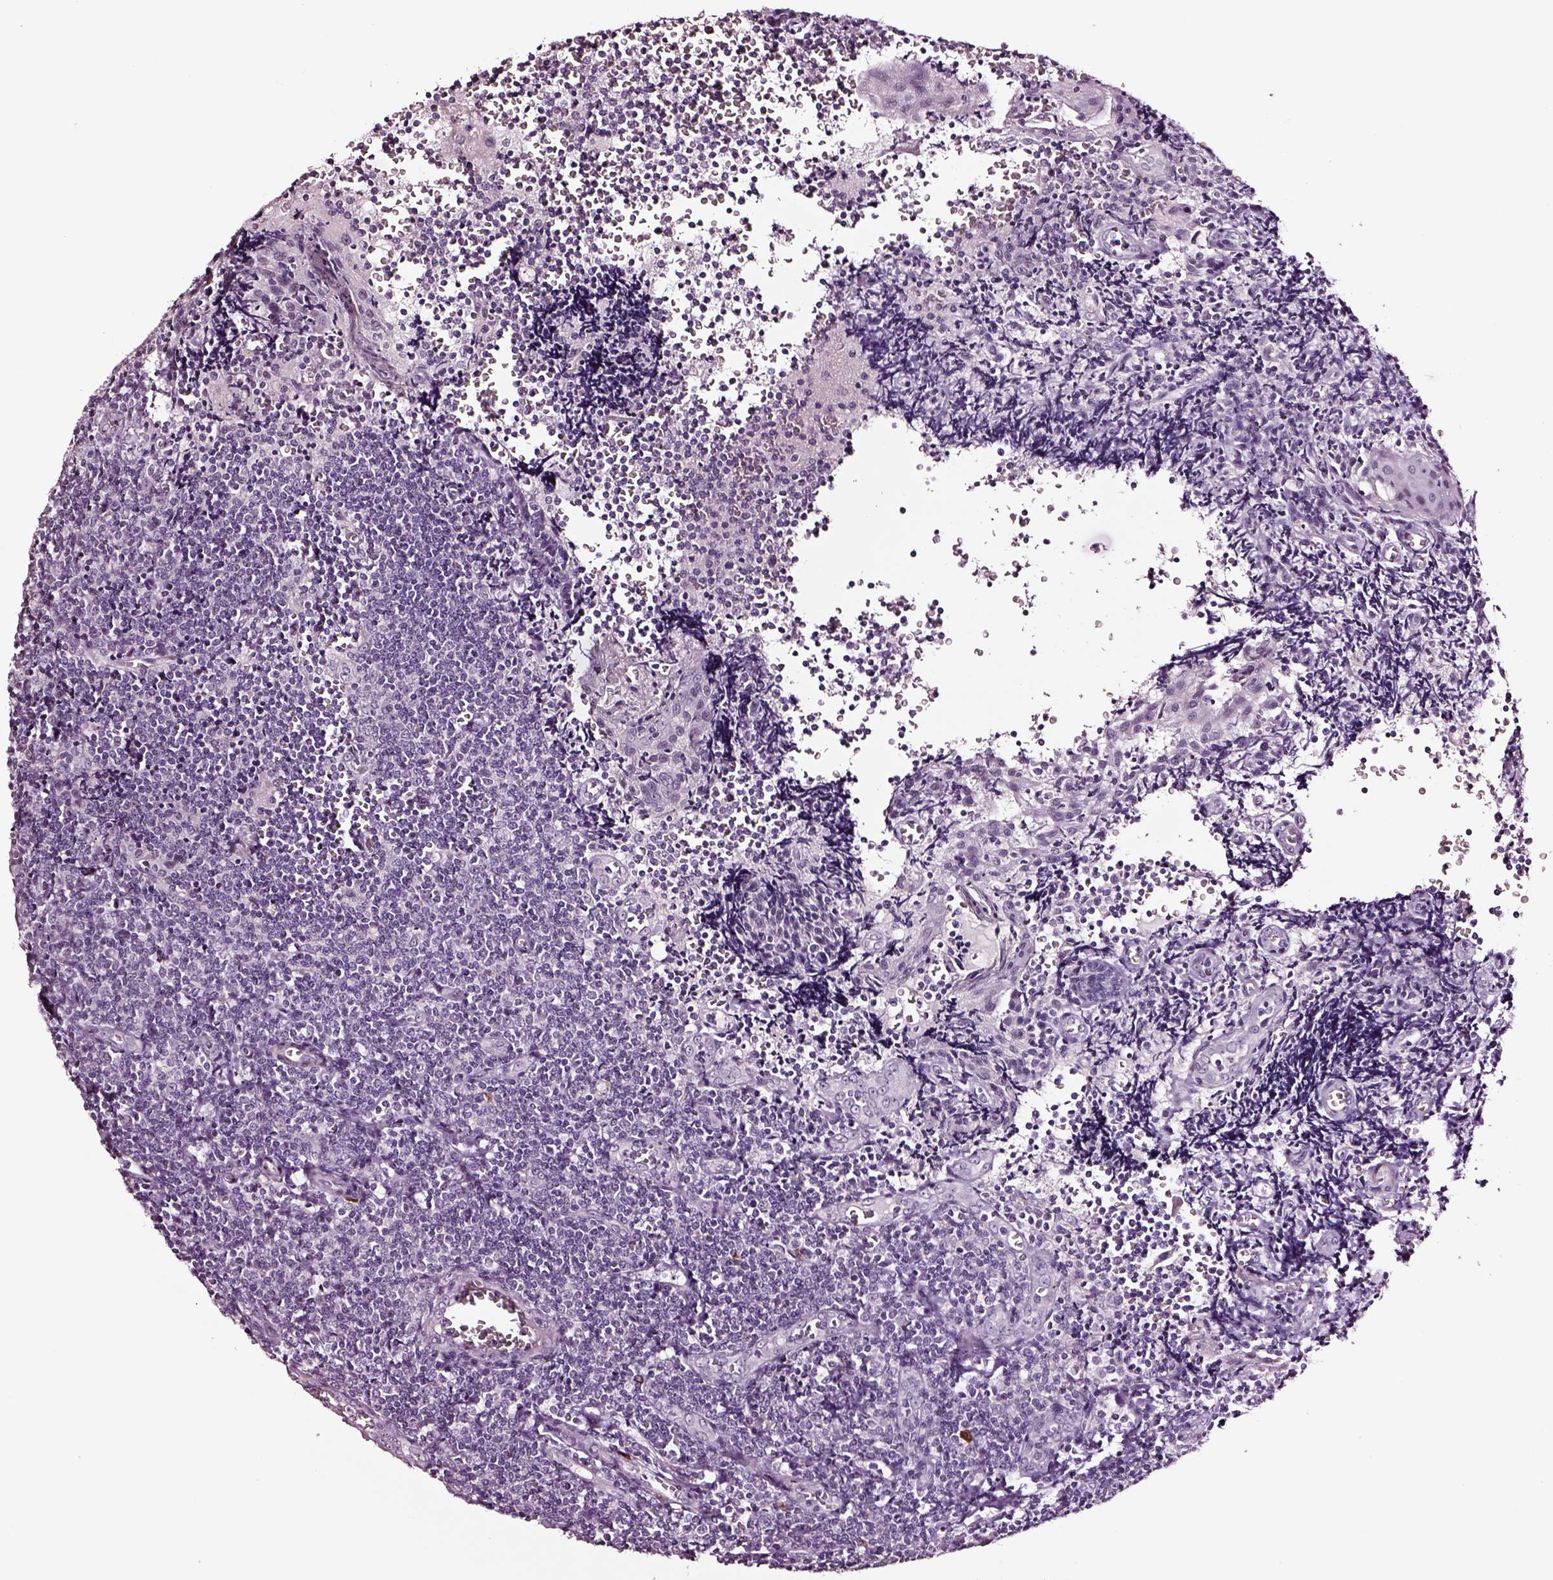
{"staining": {"intensity": "negative", "quantity": "none", "location": "none"}, "tissue": "tonsil", "cell_type": "Germinal center cells", "image_type": "normal", "snomed": [{"axis": "morphology", "description": "Normal tissue, NOS"}, {"axis": "morphology", "description": "Inflammation, NOS"}, {"axis": "topography", "description": "Tonsil"}], "caption": "Human tonsil stained for a protein using IHC demonstrates no positivity in germinal center cells.", "gene": "SOX10", "patient": {"sex": "female", "age": 31}}